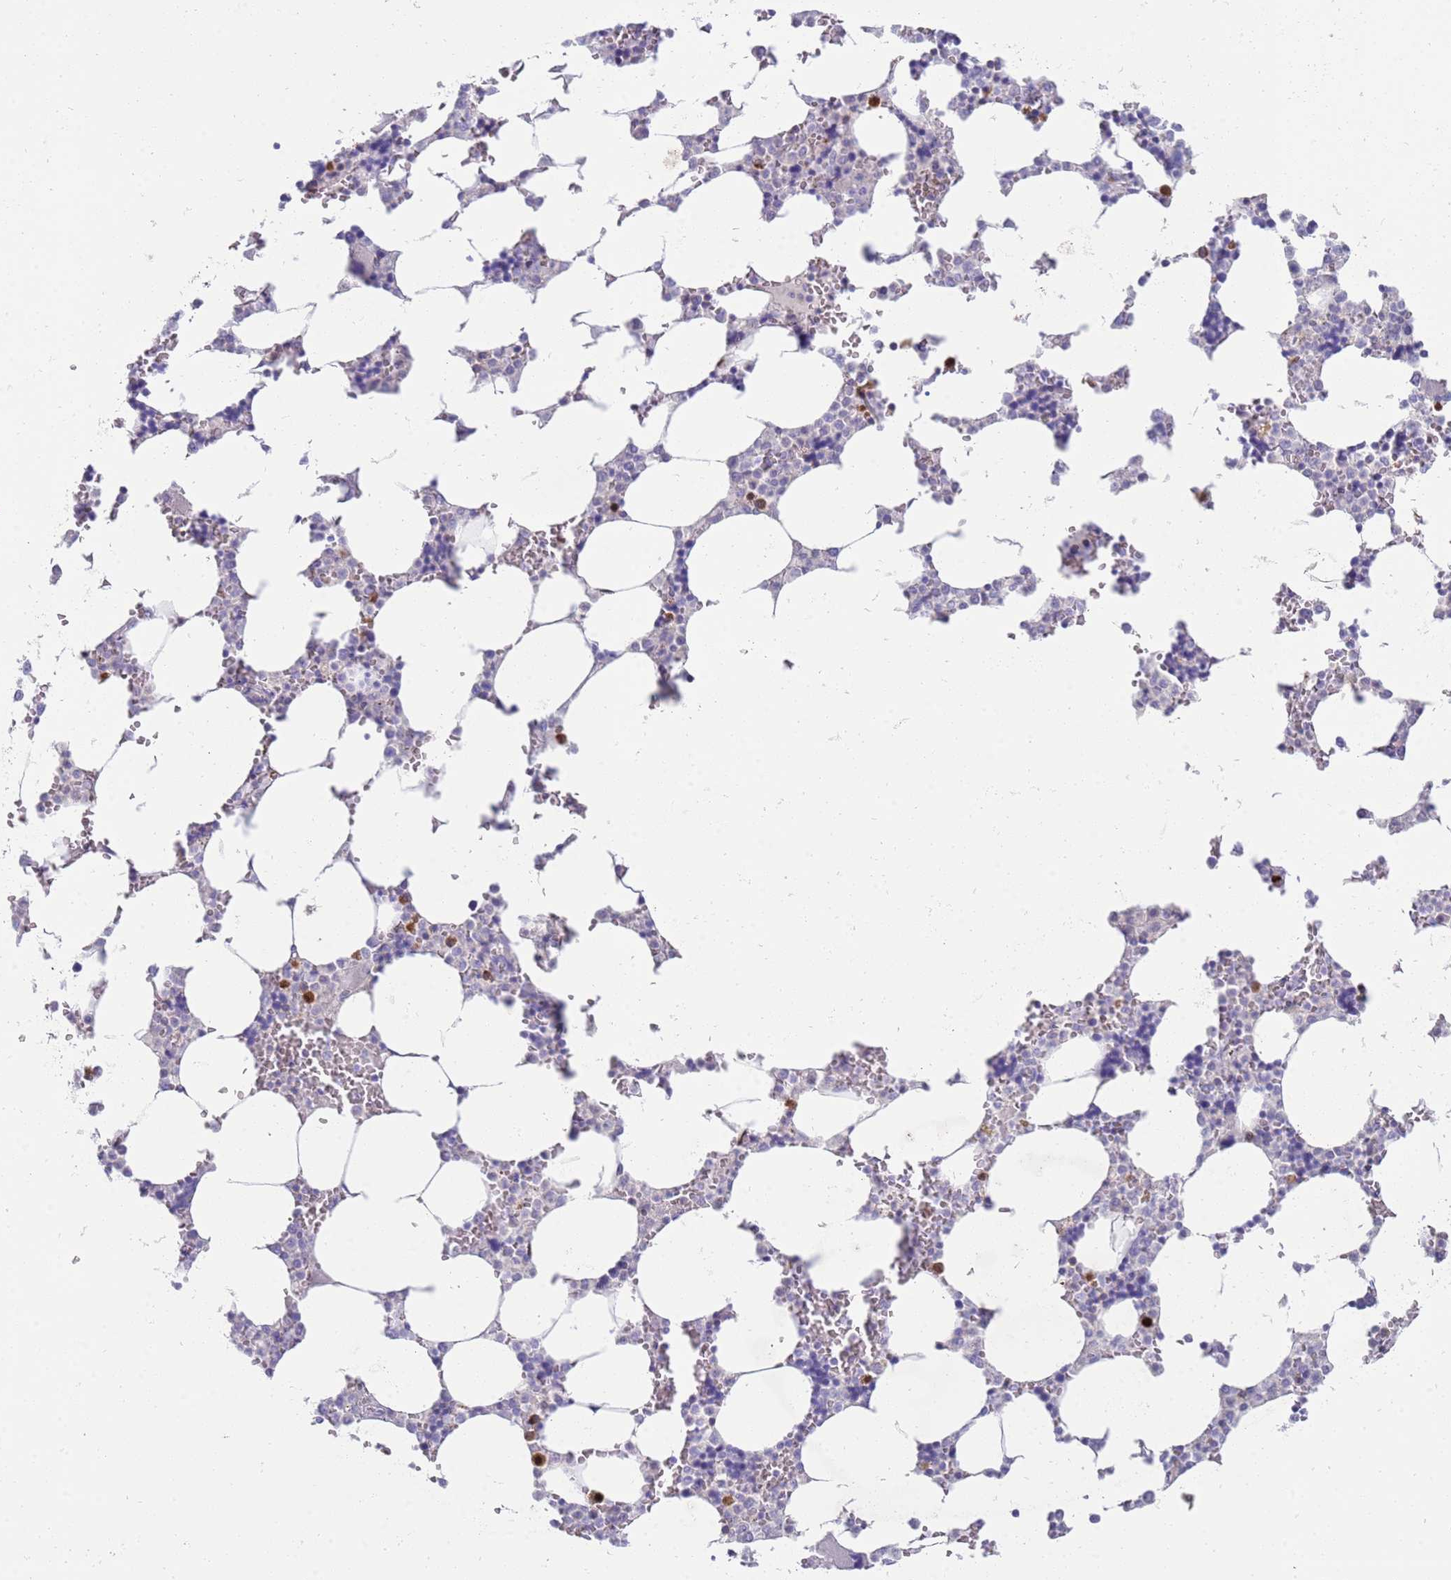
{"staining": {"intensity": "moderate", "quantity": "<25%", "location": "cytoplasmic/membranous"}, "tissue": "bone marrow", "cell_type": "Hematopoietic cells", "image_type": "normal", "snomed": [{"axis": "morphology", "description": "Normal tissue, NOS"}, {"axis": "topography", "description": "Bone marrow"}], "caption": "About <25% of hematopoietic cells in benign bone marrow show moderate cytoplasmic/membranous protein staining as visualized by brown immunohistochemical staining.", "gene": "STK25", "patient": {"sex": "male", "age": 64}}